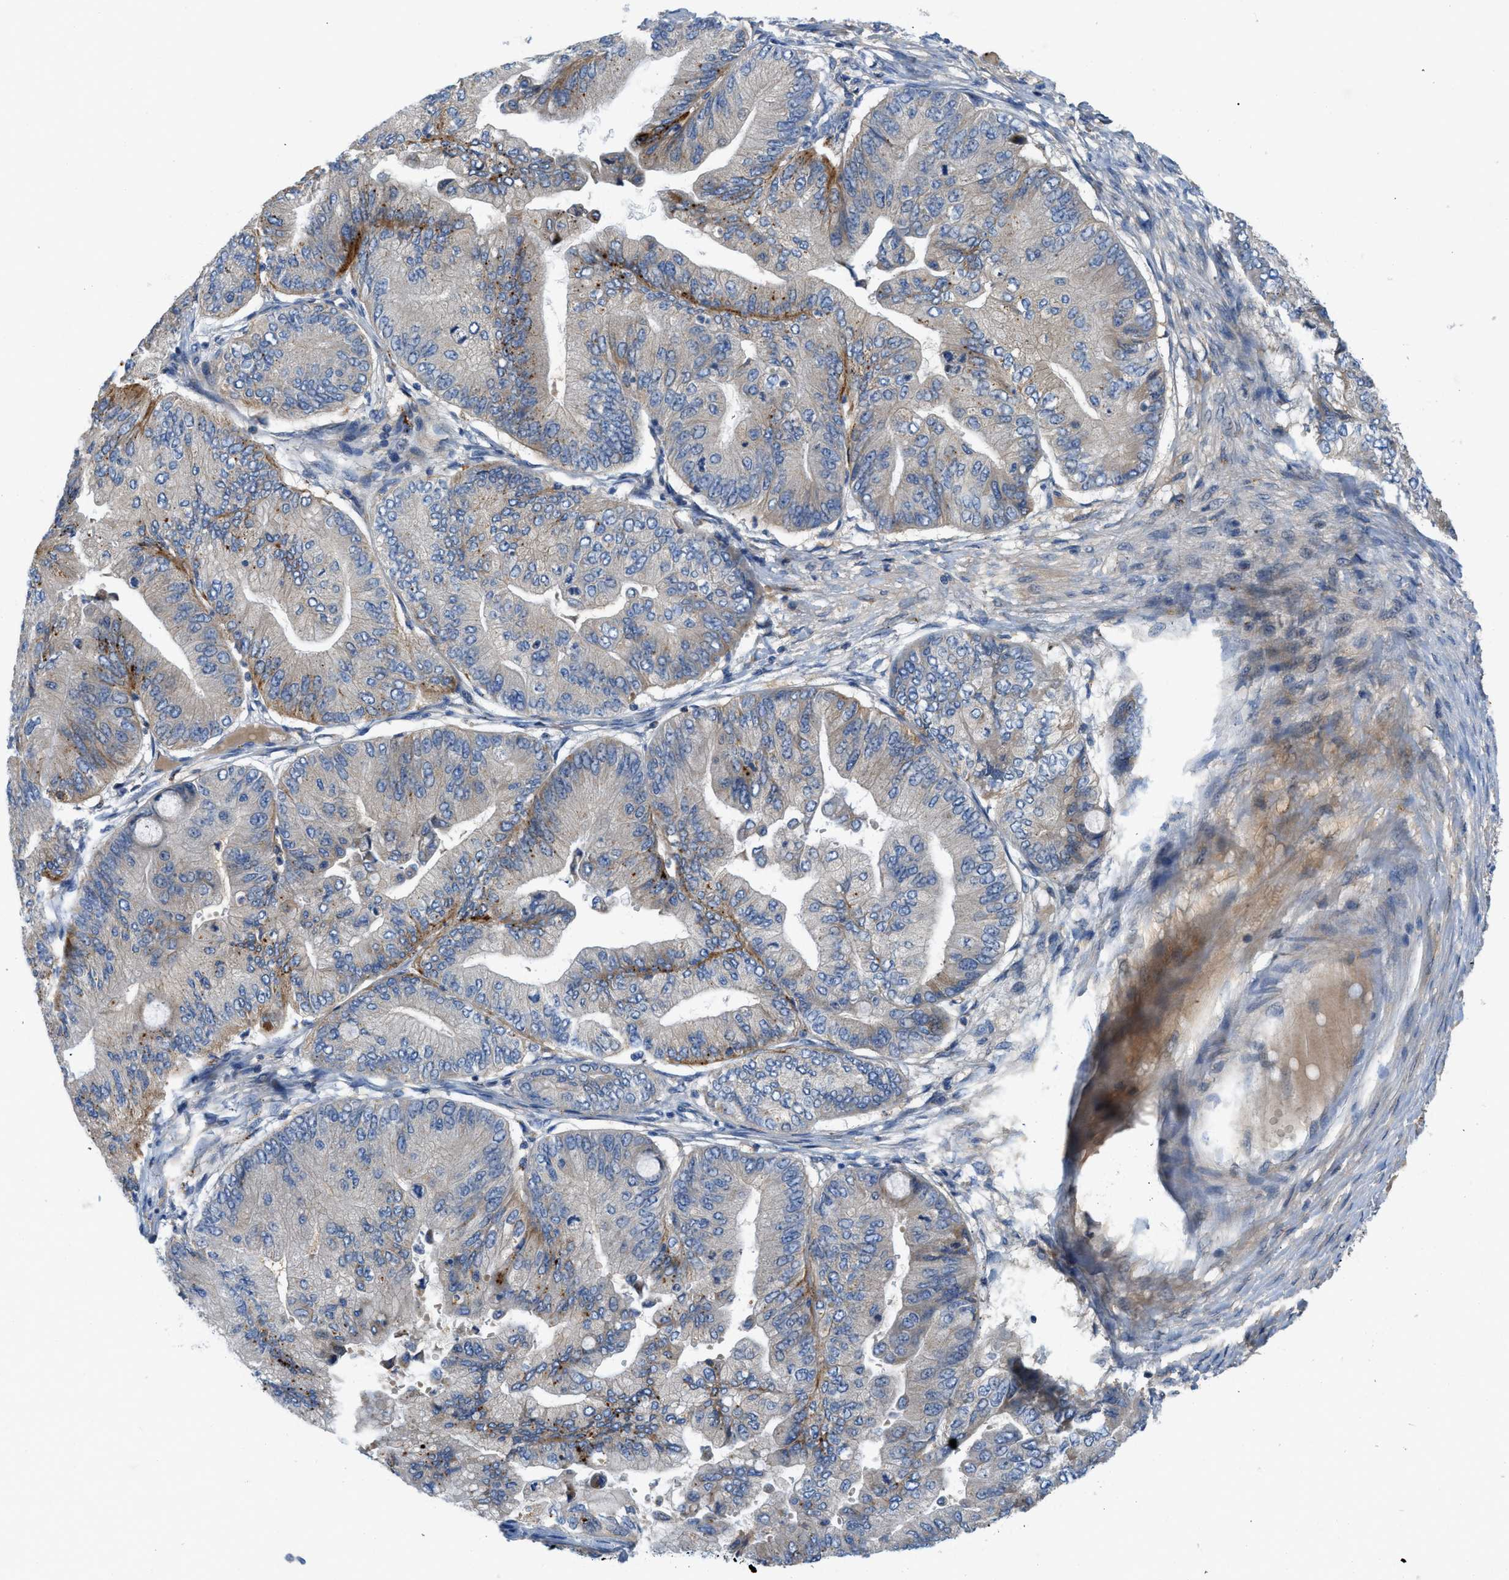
{"staining": {"intensity": "moderate", "quantity": "<25%", "location": "cytoplasmic/membranous"}, "tissue": "ovarian cancer", "cell_type": "Tumor cells", "image_type": "cancer", "snomed": [{"axis": "morphology", "description": "Cystadenocarcinoma, mucinous, NOS"}, {"axis": "topography", "description": "Ovary"}], "caption": "Protein expression by IHC exhibits moderate cytoplasmic/membranous expression in about <25% of tumor cells in ovarian cancer (mucinous cystadenocarcinoma).", "gene": "TMEM248", "patient": {"sex": "female", "age": 61}}